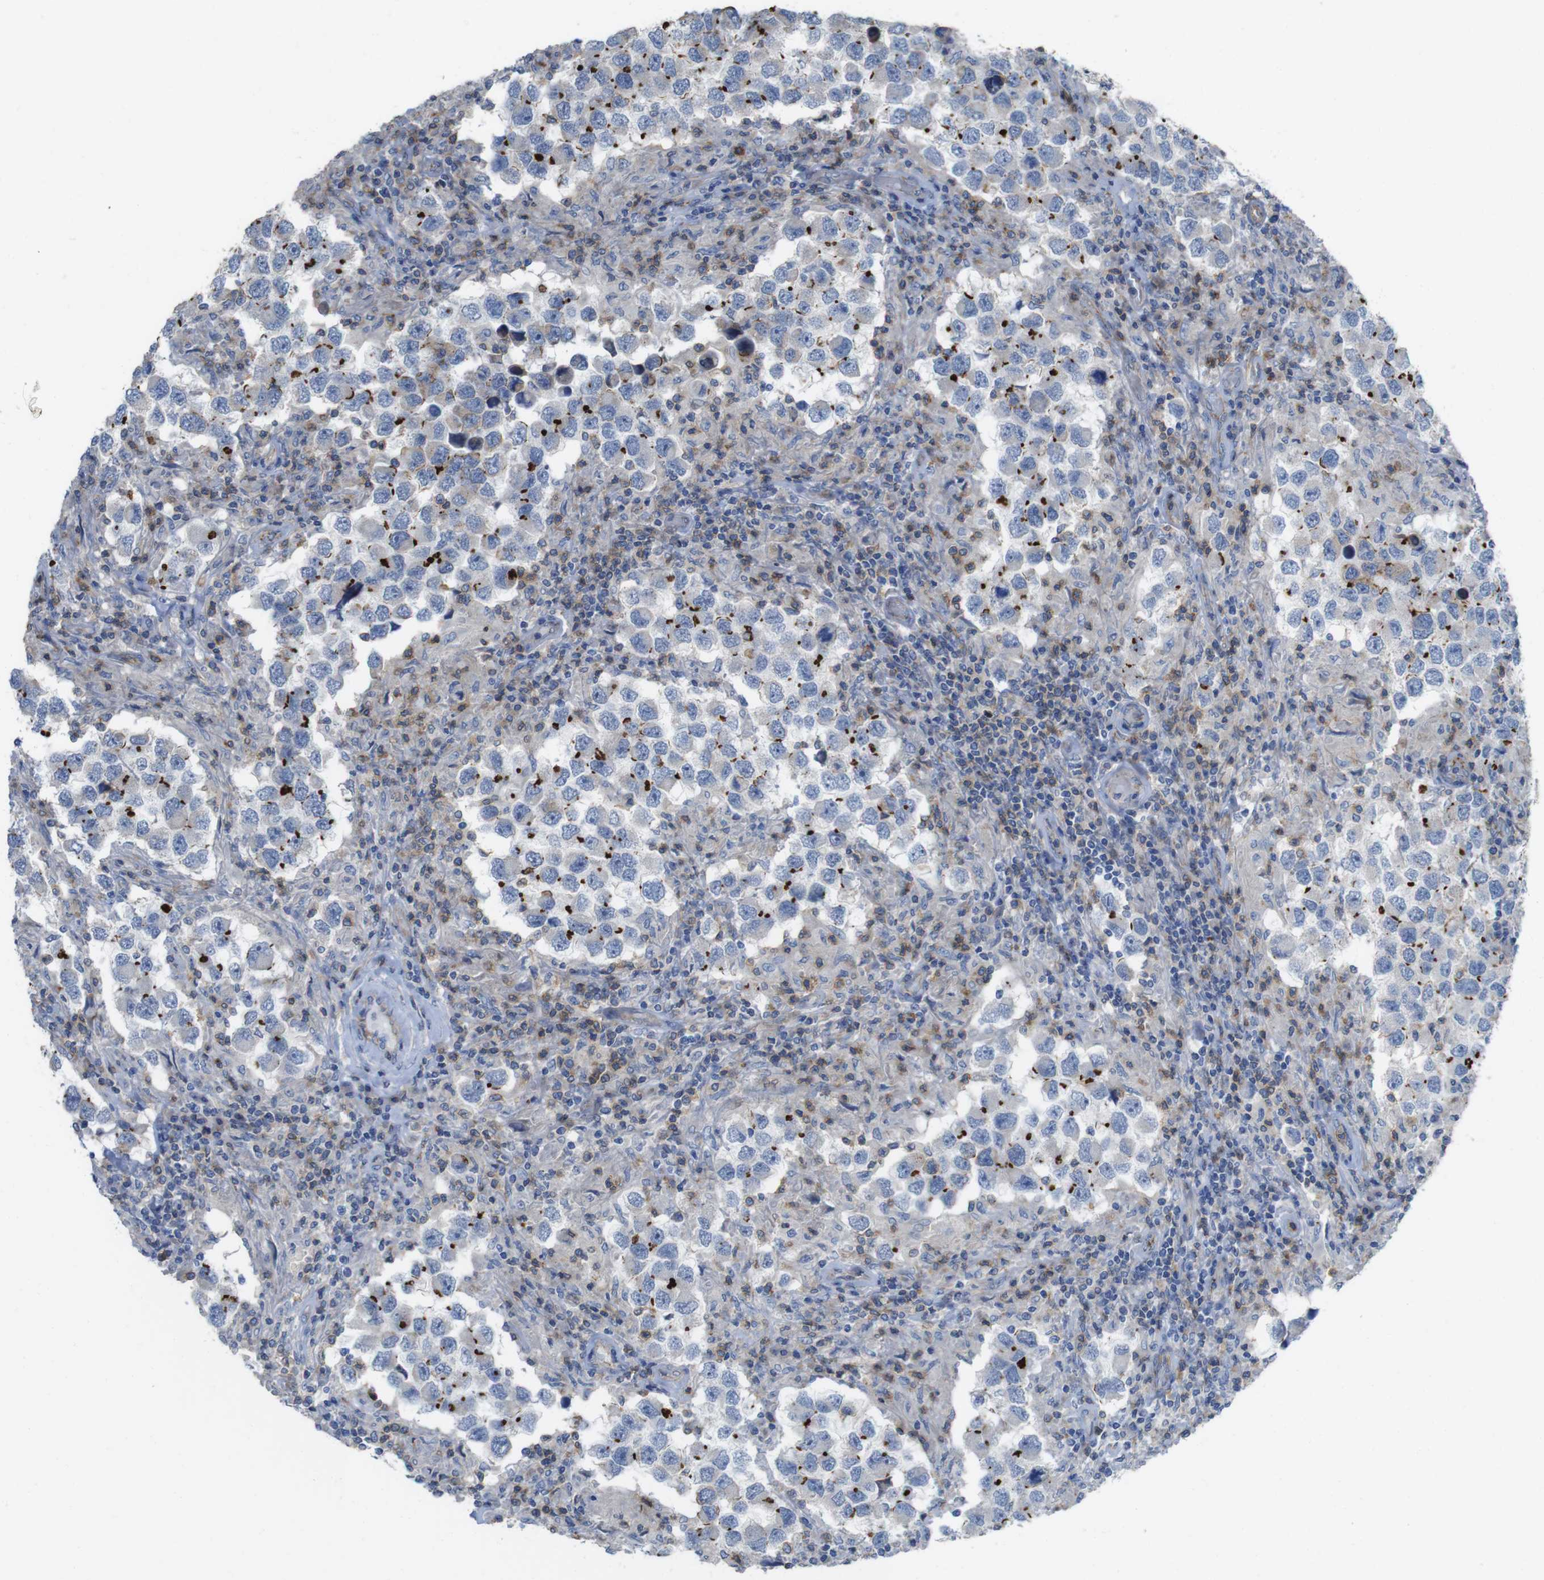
{"staining": {"intensity": "negative", "quantity": "none", "location": "none"}, "tissue": "testis cancer", "cell_type": "Tumor cells", "image_type": "cancer", "snomed": [{"axis": "morphology", "description": "Carcinoma, Embryonal, NOS"}, {"axis": "topography", "description": "Testis"}], "caption": "The image exhibits no significant positivity in tumor cells of testis cancer.", "gene": "PREX2", "patient": {"sex": "male", "age": 21}}